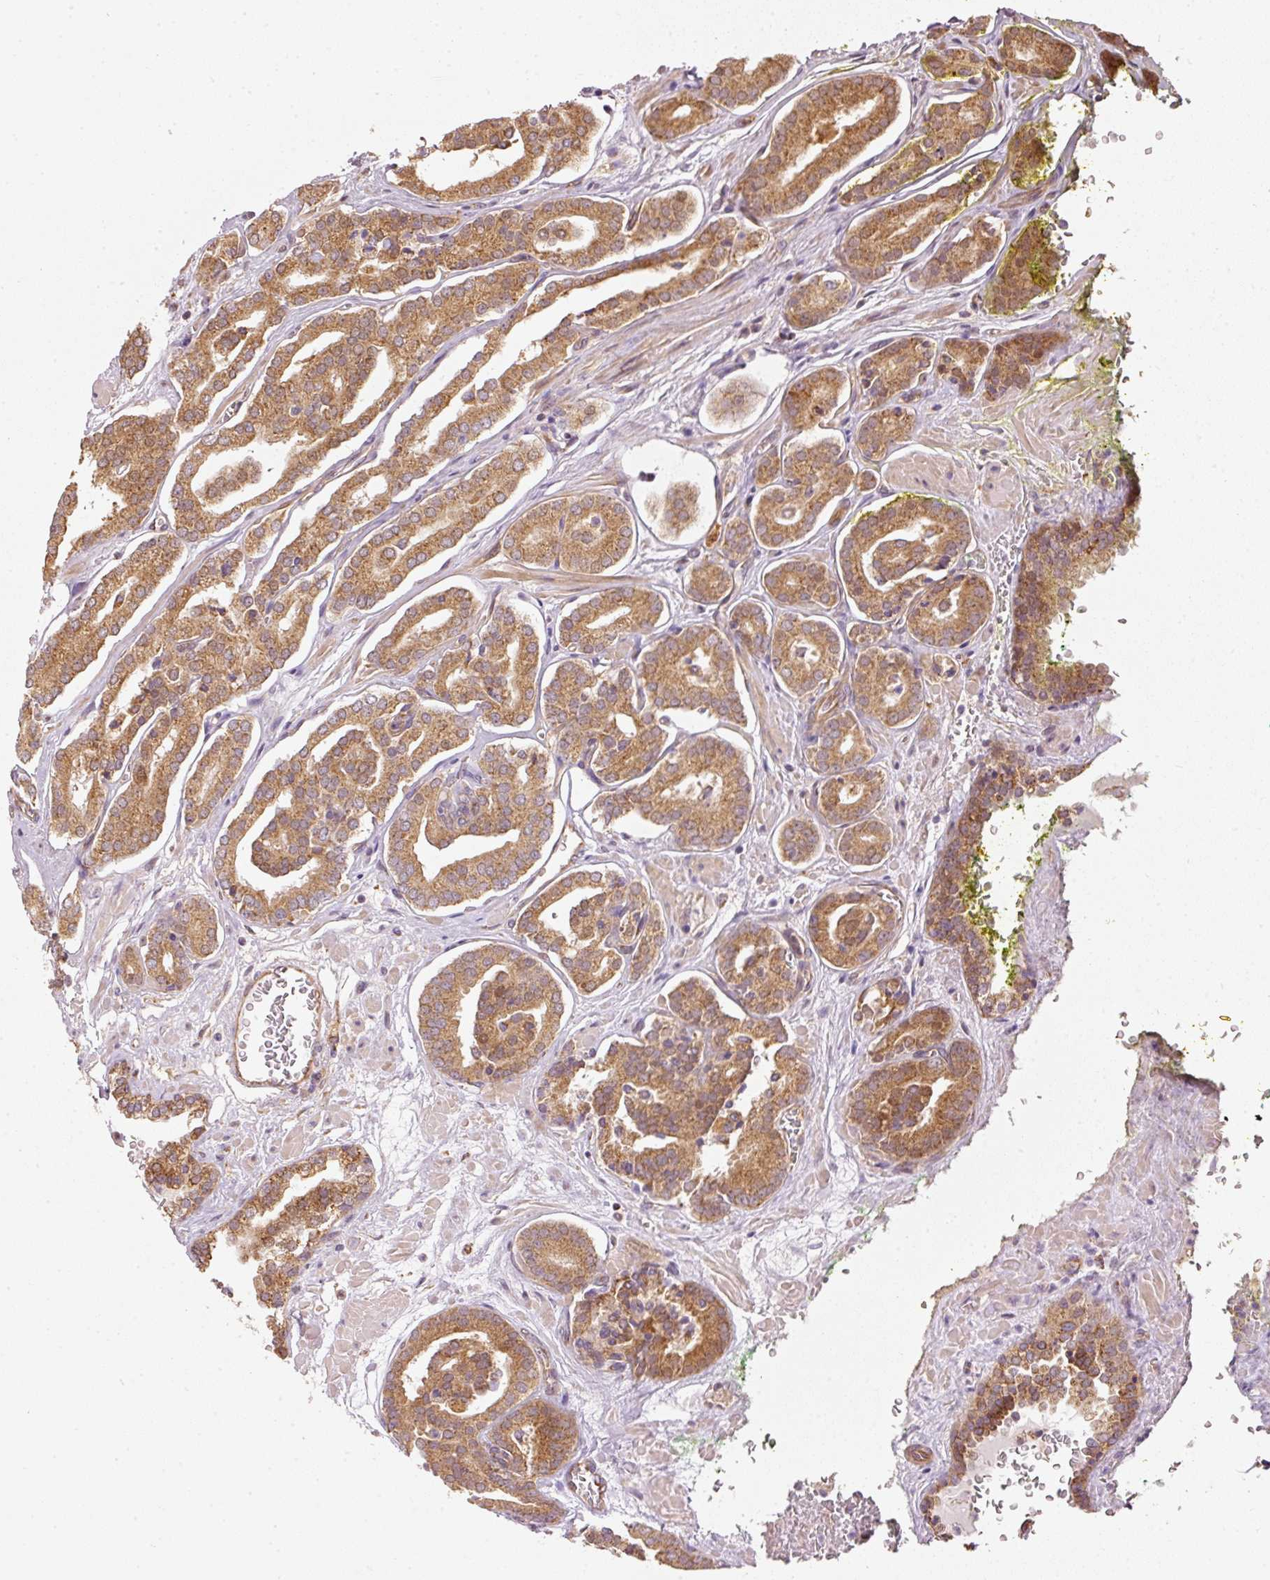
{"staining": {"intensity": "moderate", "quantity": ">75%", "location": "cytoplasmic/membranous"}, "tissue": "prostate cancer", "cell_type": "Tumor cells", "image_type": "cancer", "snomed": [{"axis": "morphology", "description": "Adenocarcinoma, High grade"}, {"axis": "topography", "description": "Prostate"}], "caption": "IHC of prostate cancer displays medium levels of moderate cytoplasmic/membranous staining in about >75% of tumor cells. The staining is performed using DAB brown chromogen to label protein expression. The nuclei are counter-stained blue using hematoxylin.", "gene": "MTHFD1L", "patient": {"sex": "male", "age": 66}}